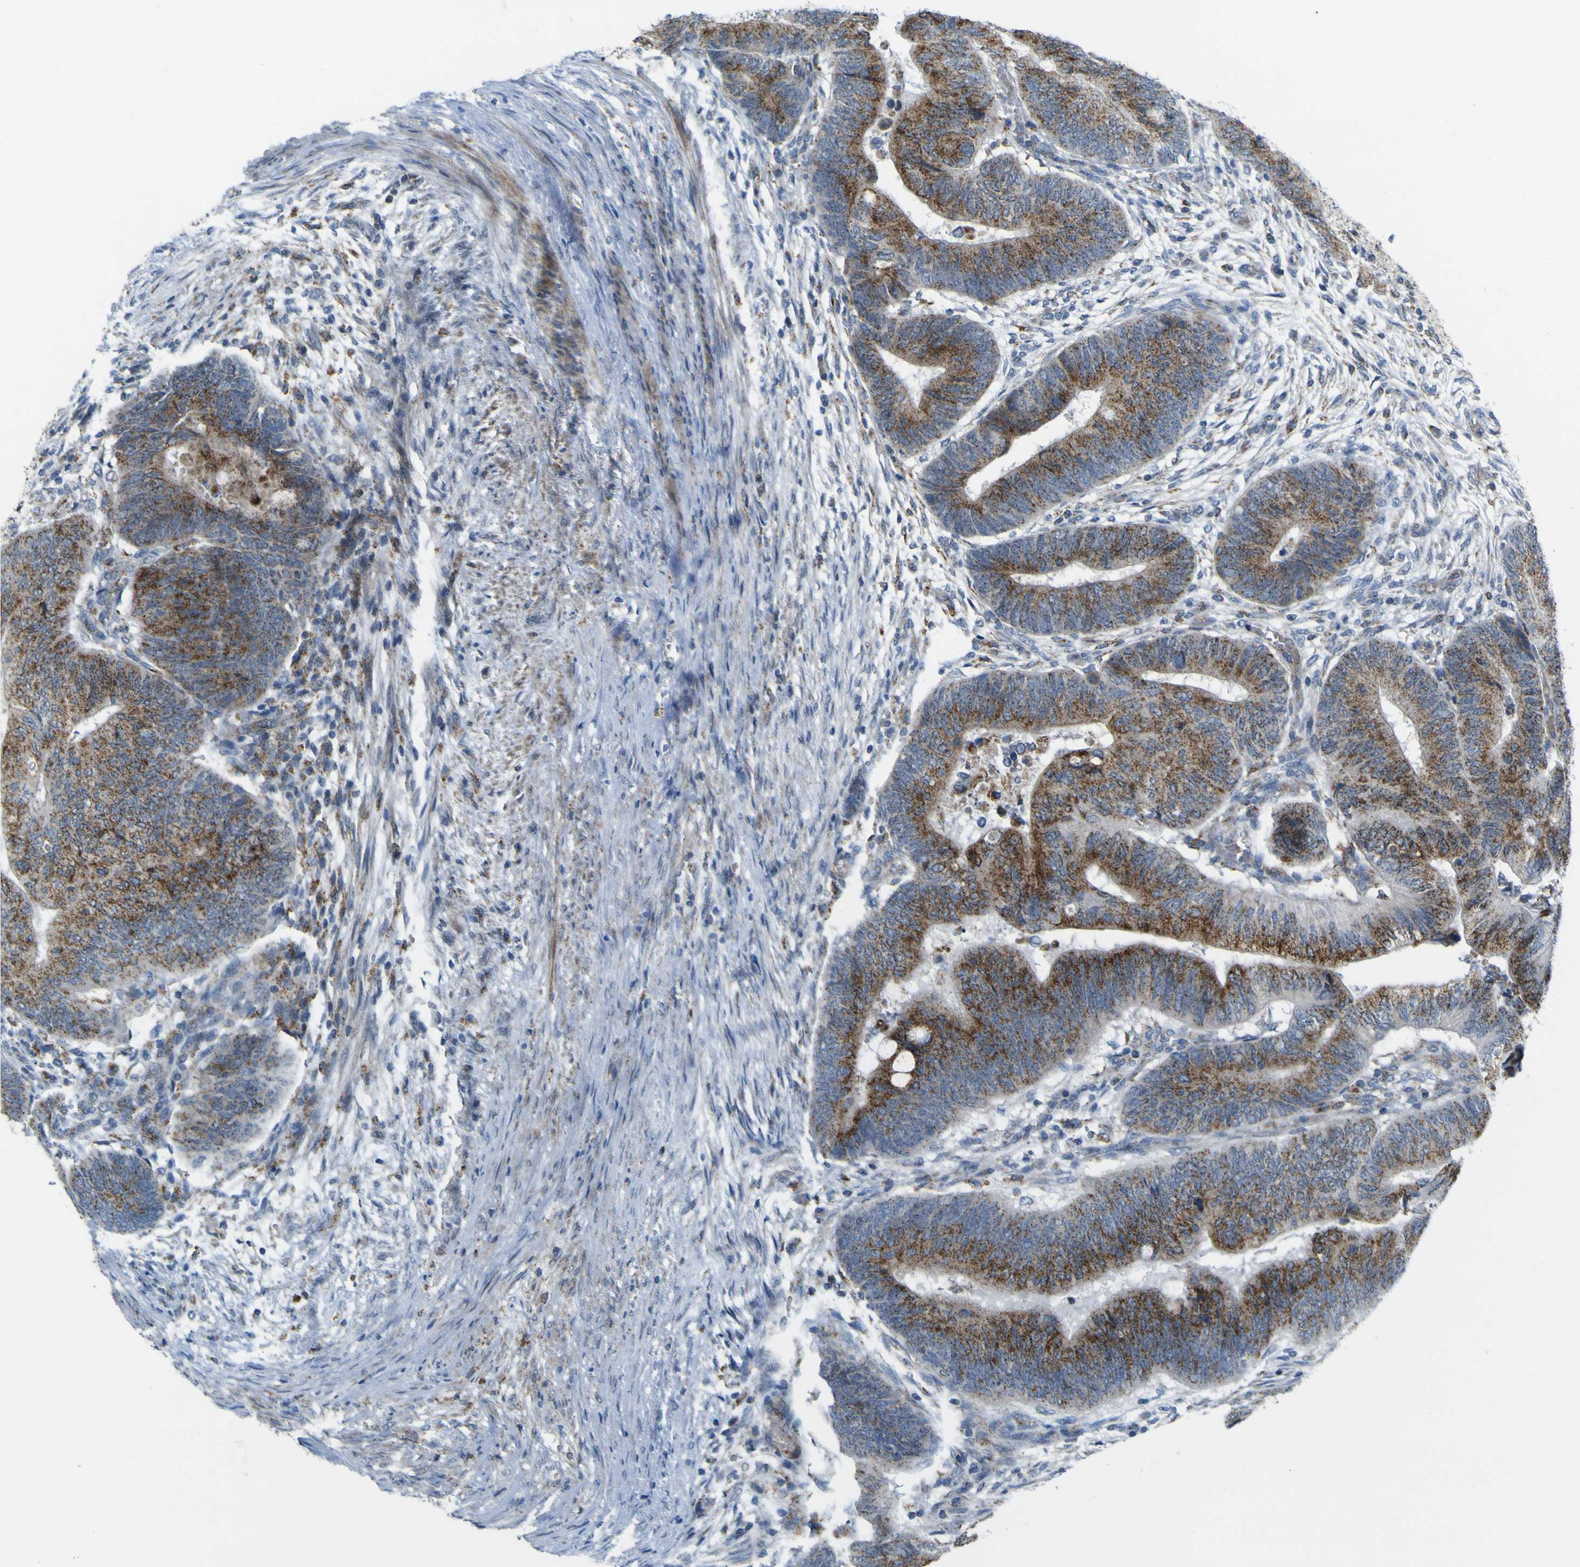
{"staining": {"intensity": "moderate", "quantity": ">75%", "location": "cytoplasmic/membranous"}, "tissue": "colorectal cancer", "cell_type": "Tumor cells", "image_type": "cancer", "snomed": [{"axis": "morphology", "description": "Normal tissue, NOS"}, {"axis": "morphology", "description": "Adenocarcinoma, NOS"}, {"axis": "topography", "description": "Rectum"}, {"axis": "topography", "description": "Peripheral nerve tissue"}], "caption": "Colorectal cancer (adenocarcinoma) stained with a protein marker displays moderate staining in tumor cells.", "gene": "ACBD5", "patient": {"sex": "male", "age": 92}}